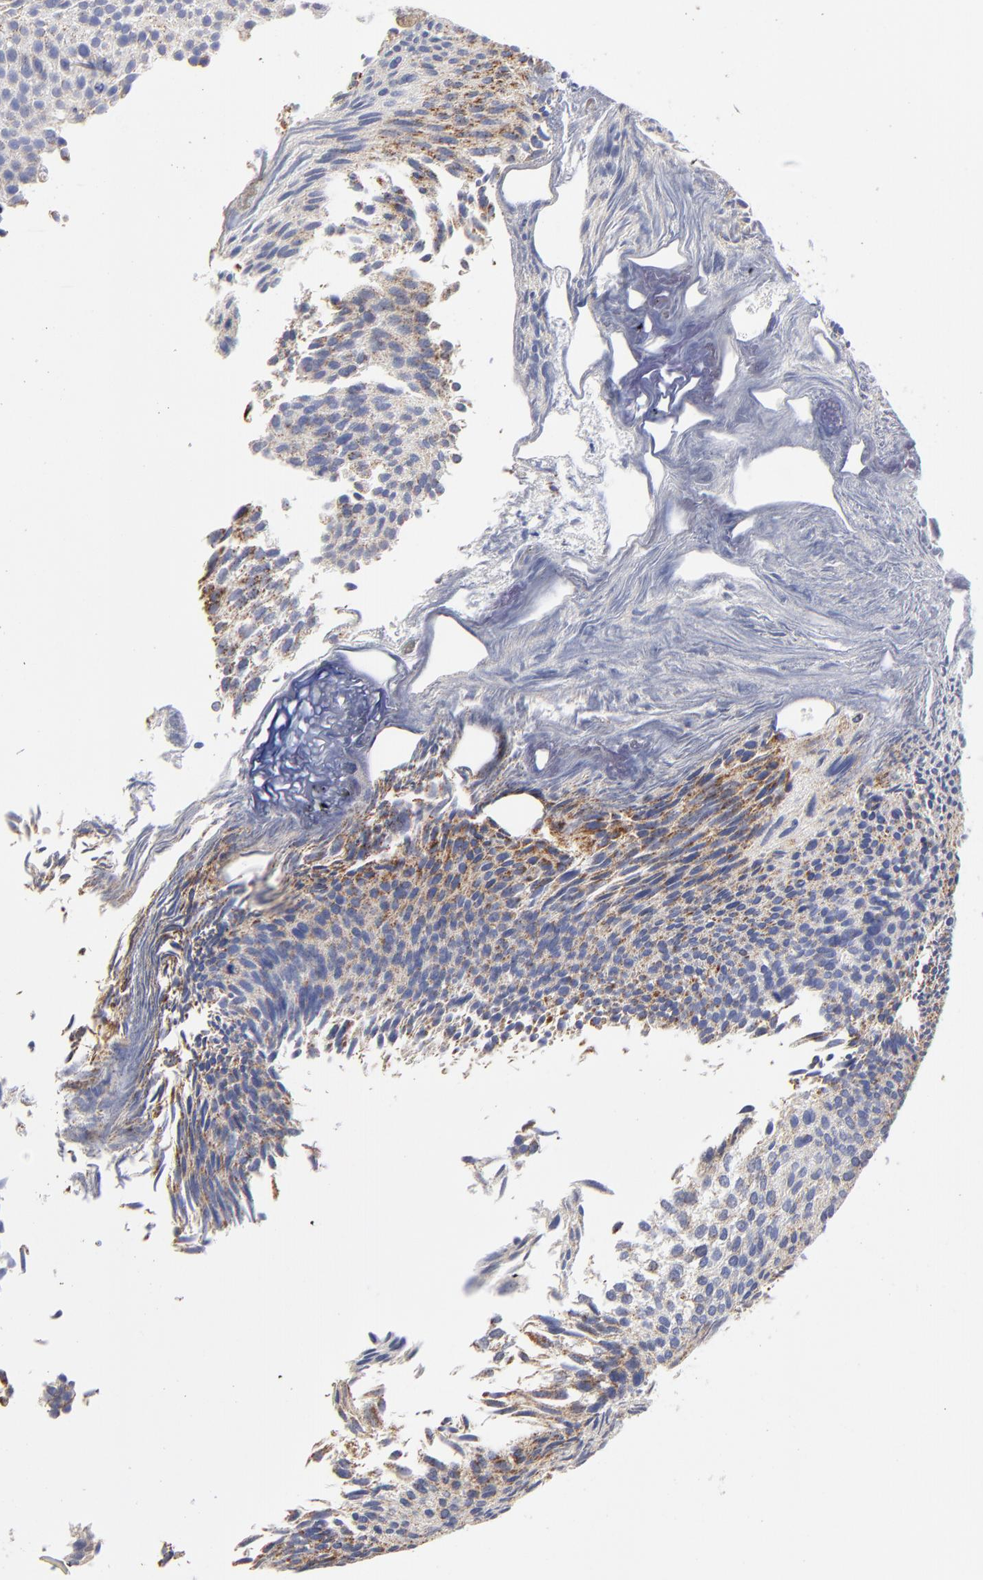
{"staining": {"intensity": "moderate", "quantity": "<25%", "location": "cytoplasmic/membranous"}, "tissue": "urothelial cancer", "cell_type": "Tumor cells", "image_type": "cancer", "snomed": [{"axis": "morphology", "description": "Urothelial carcinoma, Low grade"}, {"axis": "topography", "description": "Urinary bladder"}], "caption": "Moderate cytoplasmic/membranous protein expression is identified in approximately <25% of tumor cells in urothelial cancer.", "gene": "PINK1", "patient": {"sex": "male", "age": 84}}